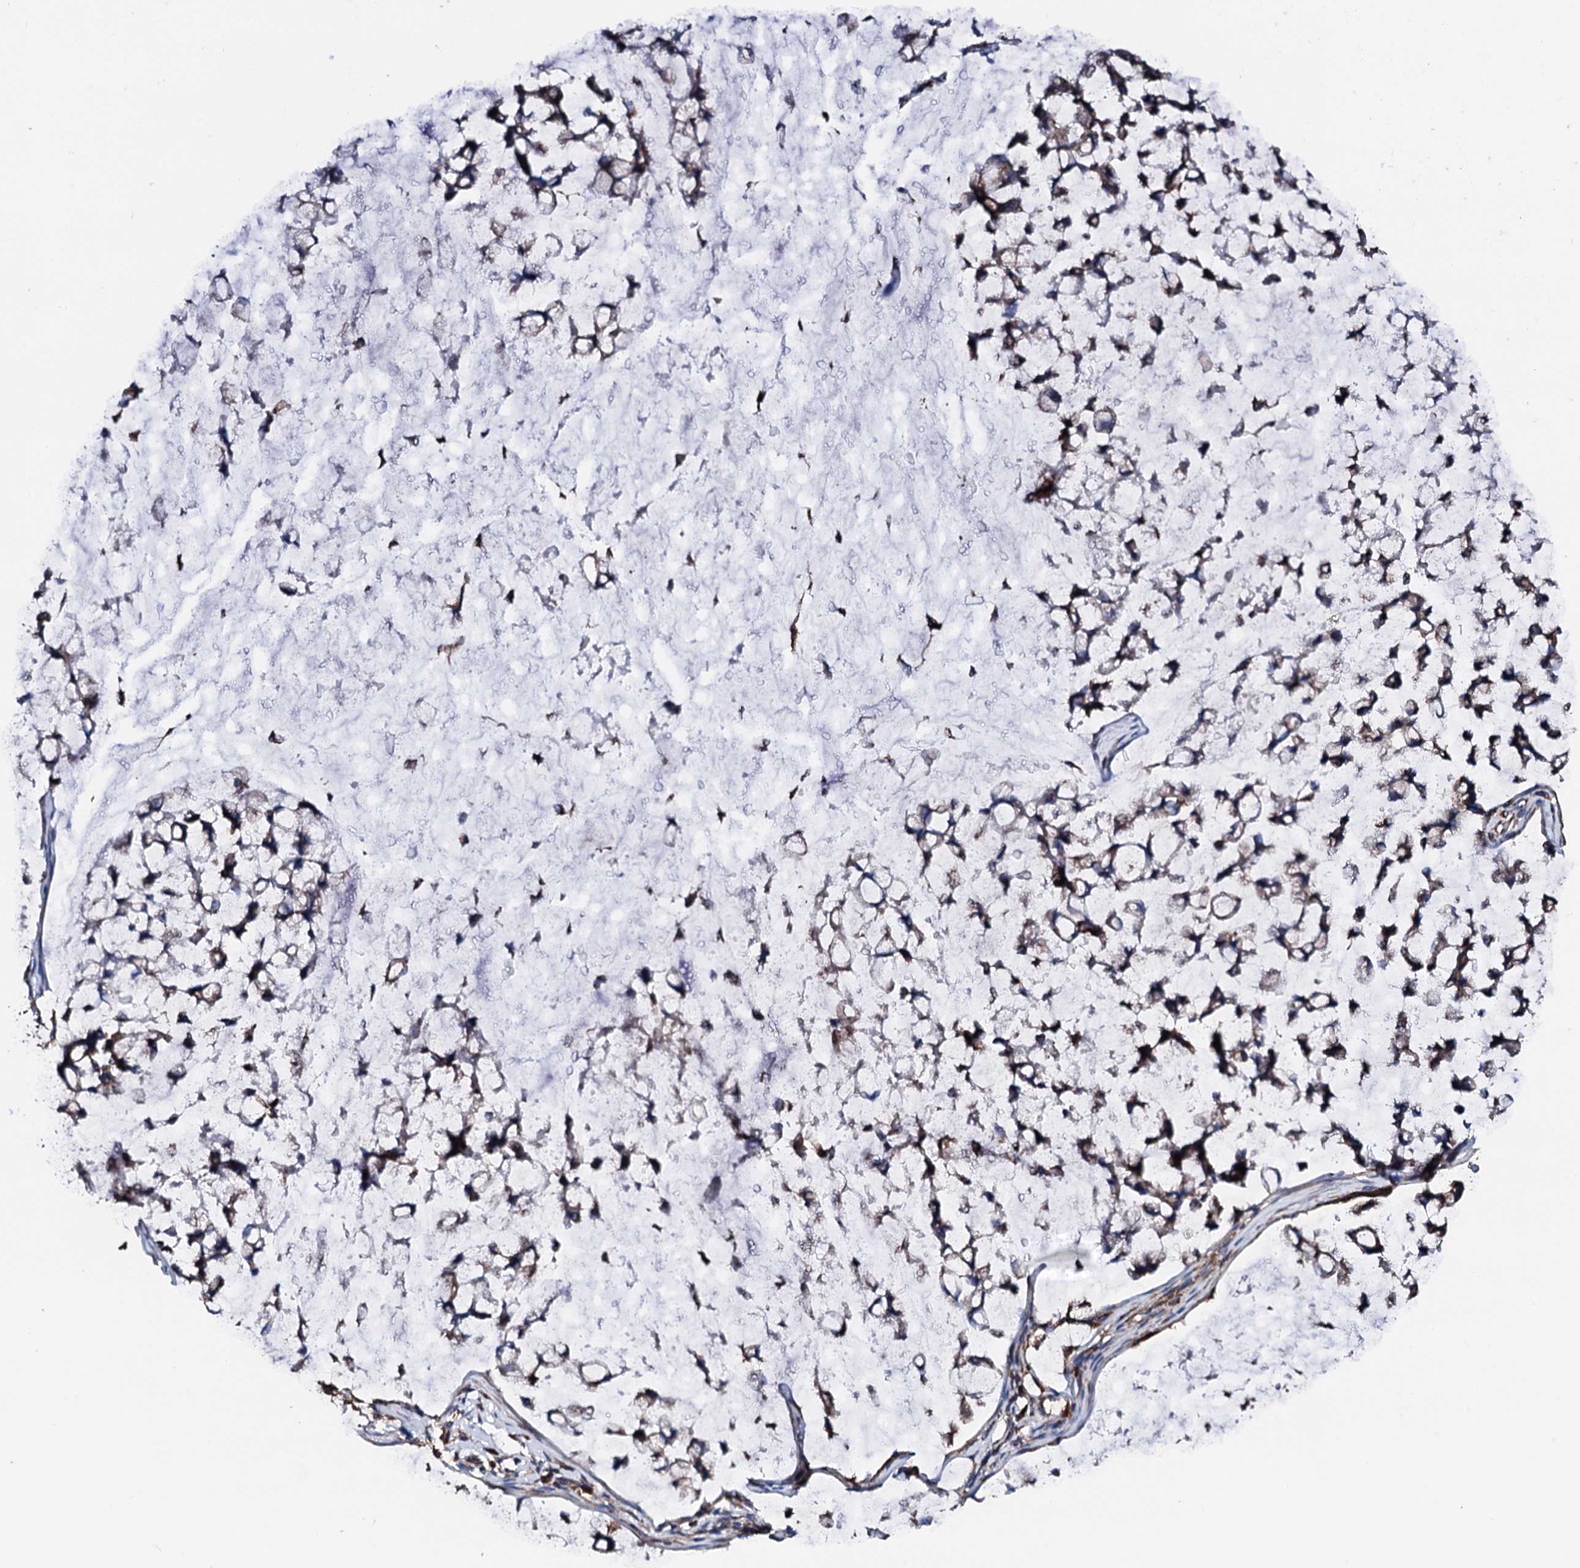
{"staining": {"intensity": "weak", "quantity": "25%-75%", "location": "cytoplasmic/membranous"}, "tissue": "stomach cancer", "cell_type": "Tumor cells", "image_type": "cancer", "snomed": [{"axis": "morphology", "description": "Adenocarcinoma, NOS"}, {"axis": "topography", "description": "Stomach, lower"}], "caption": "This micrograph displays immunohistochemistry (IHC) staining of human adenocarcinoma (stomach), with low weak cytoplasmic/membranous expression in approximately 25%-75% of tumor cells.", "gene": "AMDHD1", "patient": {"sex": "male", "age": 67}}